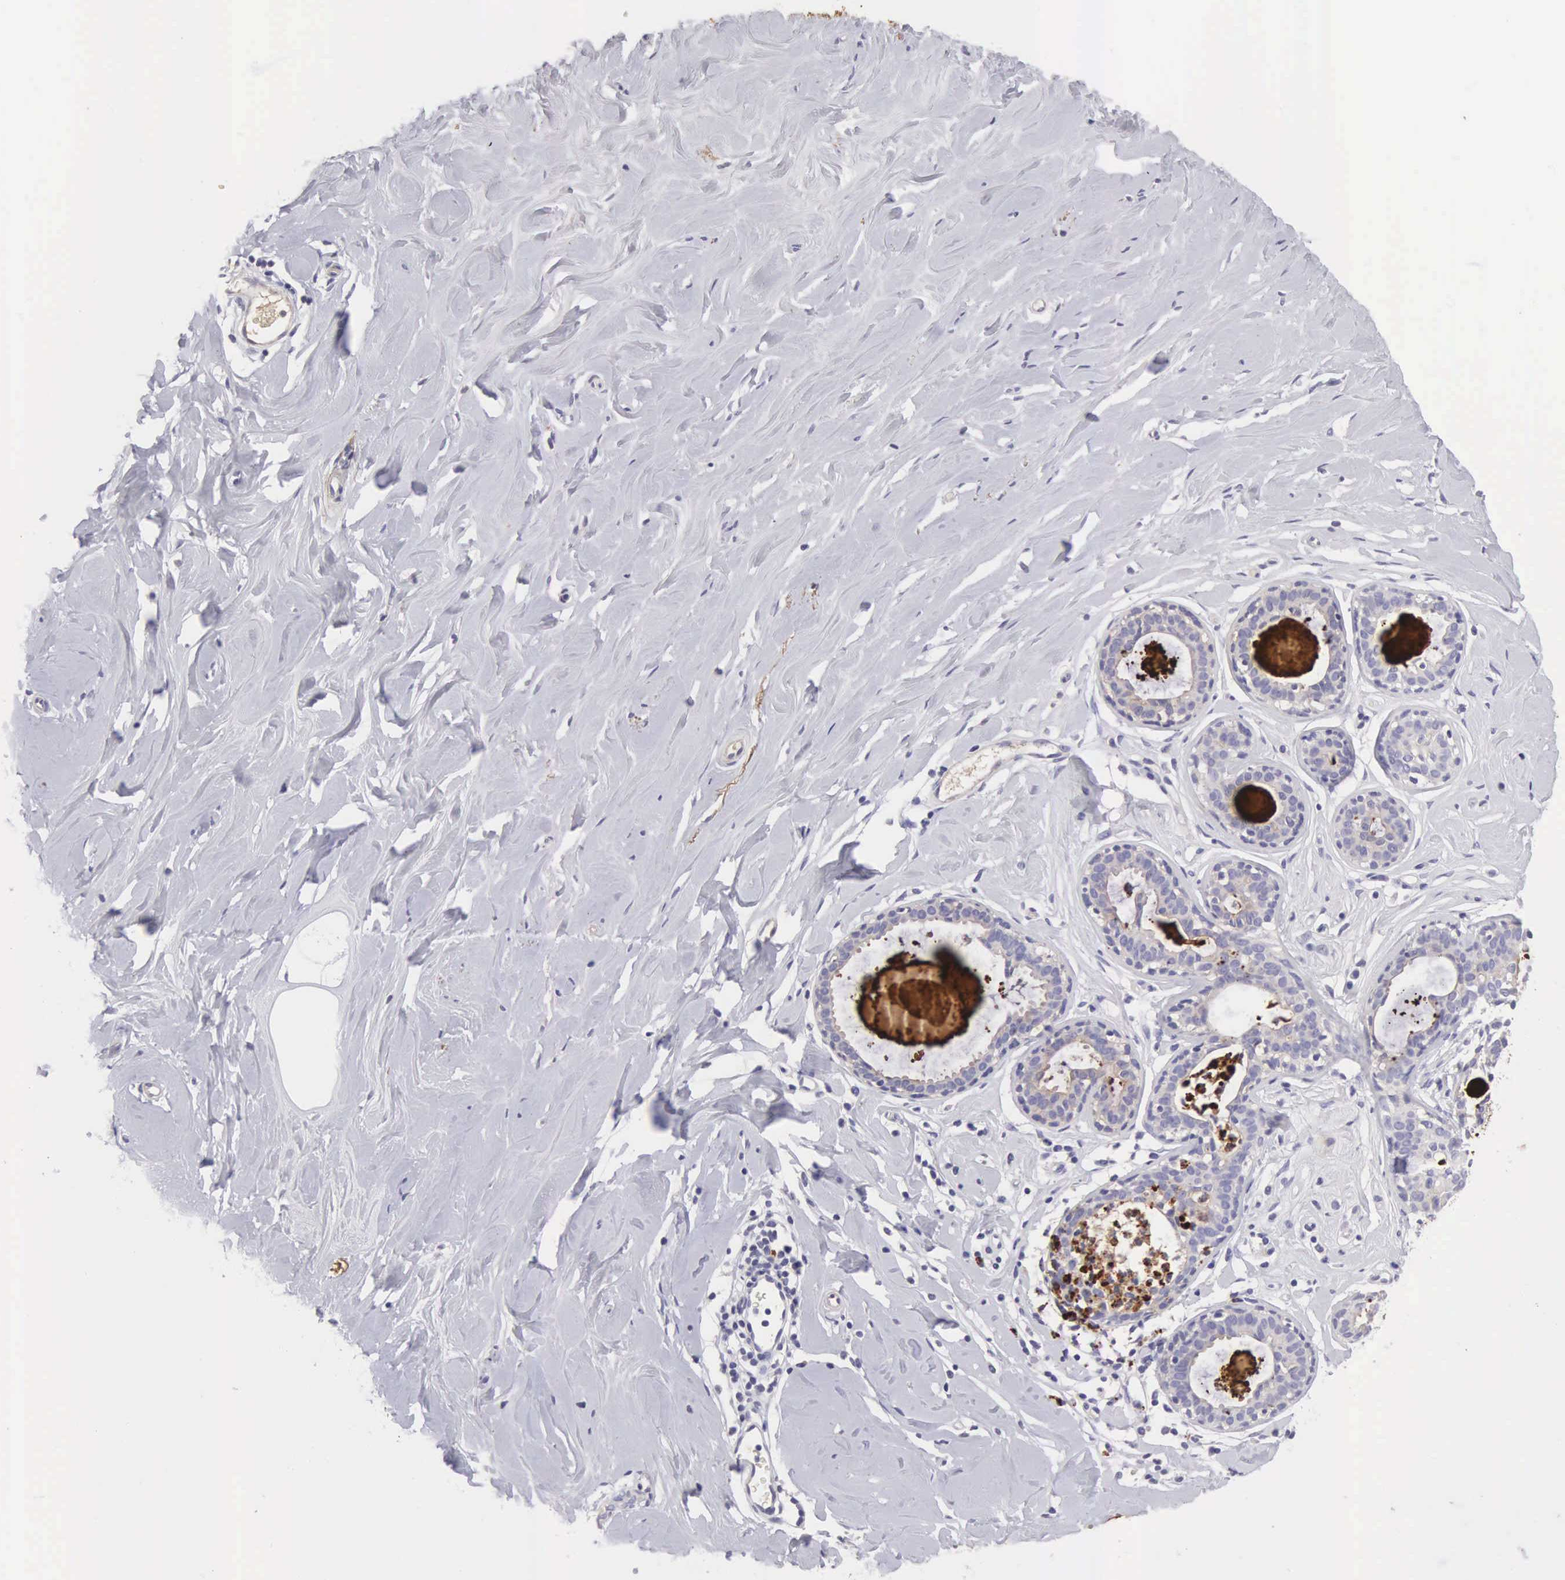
{"staining": {"intensity": "negative", "quantity": "none", "location": "none"}, "tissue": "breast", "cell_type": "Adipocytes", "image_type": "normal", "snomed": [{"axis": "morphology", "description": "Normal tissue, NOS"}, {"axis": "topography", "description": "Breast"}], "caption": "This is an immunohistochemistry histopathology image of benign breast. There is no positivity in adipocytes.", "gene": "CLU", "patient": {"sex": "female", "age": 44}}